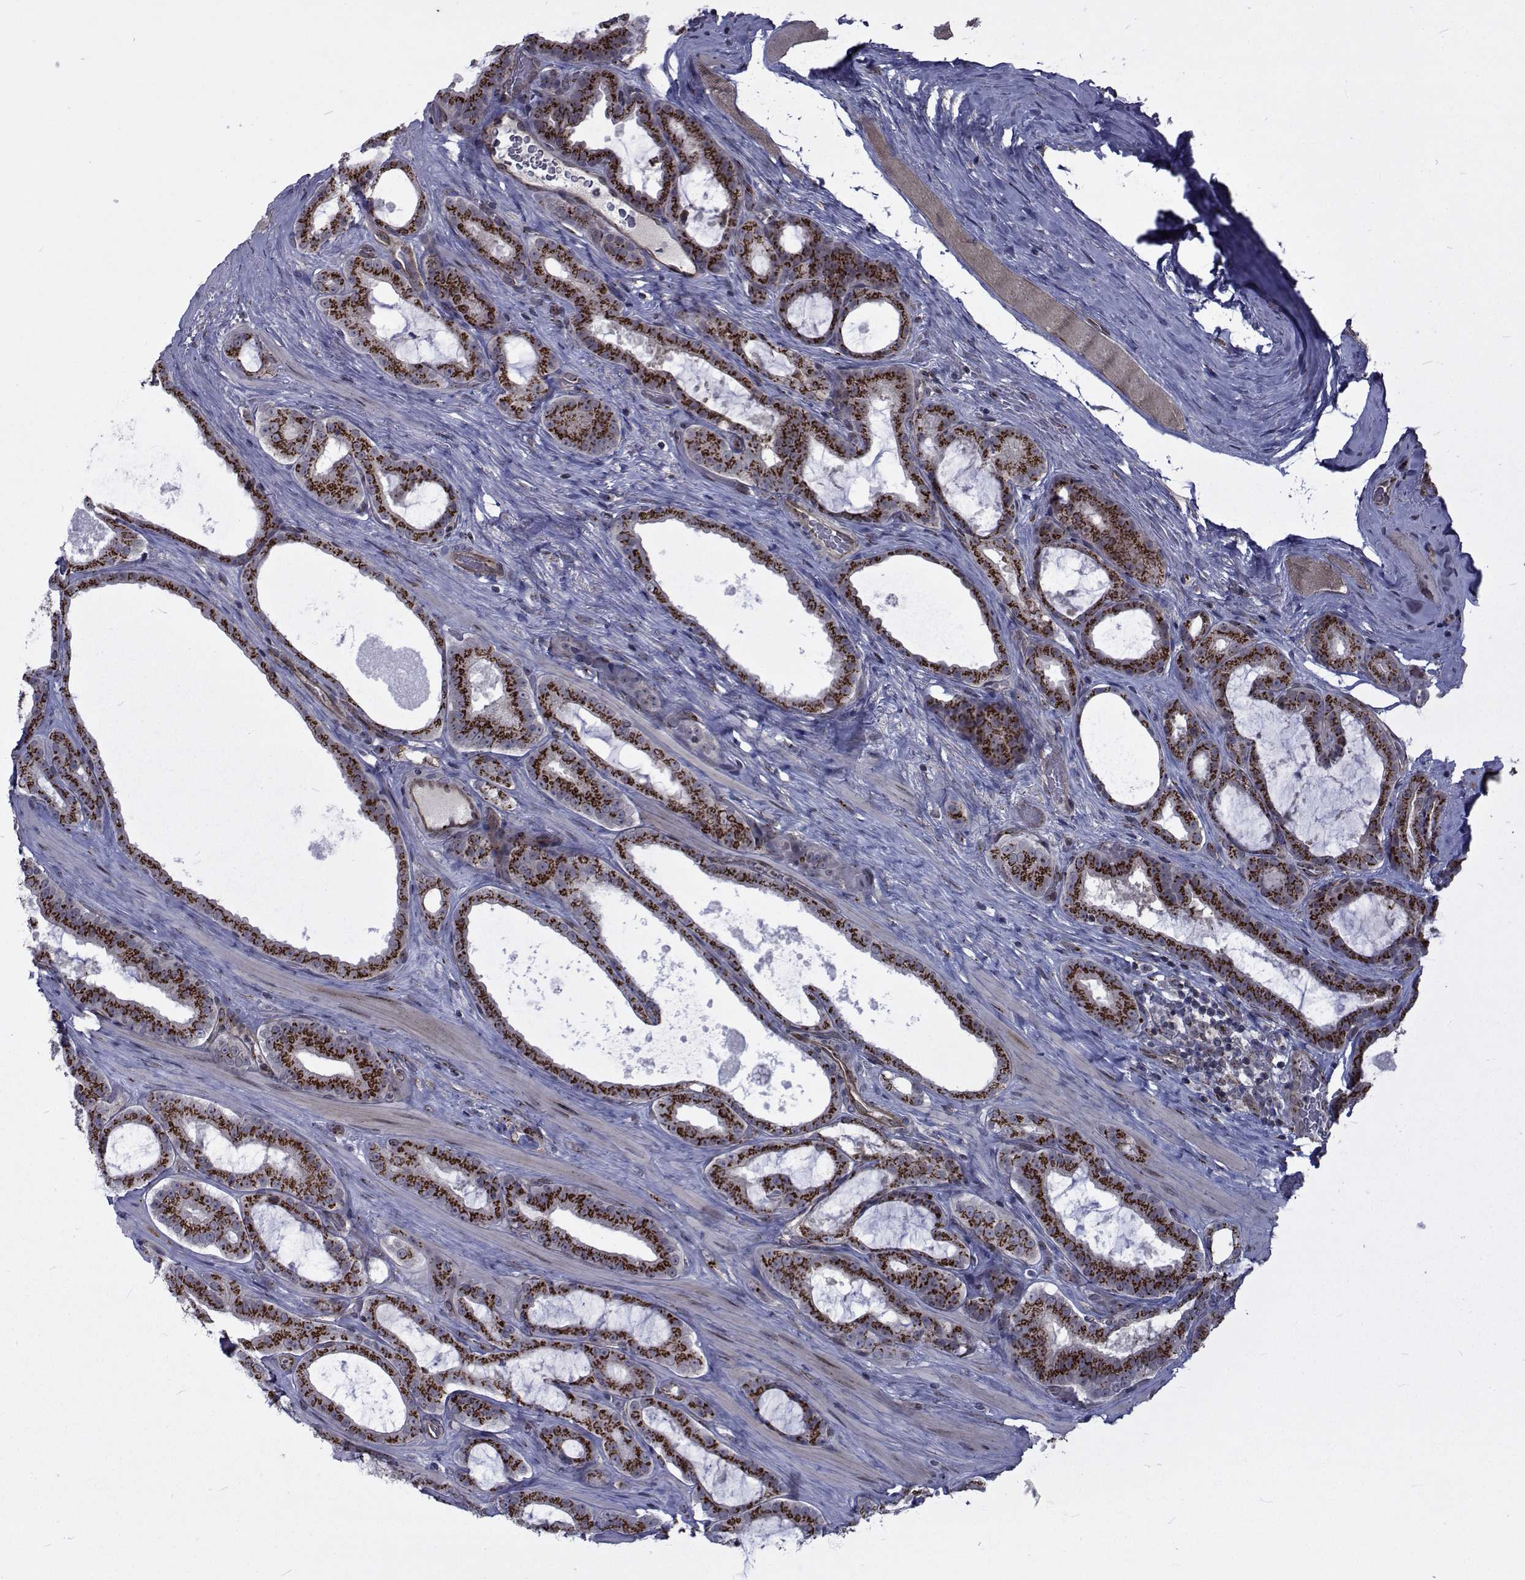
{"staining": {"intensity": "strong", "quantity": "25%-75%", "location": "cytoplasmic/membranous"}, "tissue": "prostate cancer", "cell_type": "Tumor cells", "image_type": "cancer", "snomed": [{"axis": "morphology", "description": "Adenocarcinoma, NOS"}, {"axis": "topography", "description": "Prostate"}], "caption": "This image displays immunohistochemistry (IHC) staining of human adenocarcinoma (prostate), with high strong cytoplasmic/membranous staining in about 25%-75% of tumor cells.", "gene": "ATP6V1C2", "patient": {"sex": "male", "age": 67}}